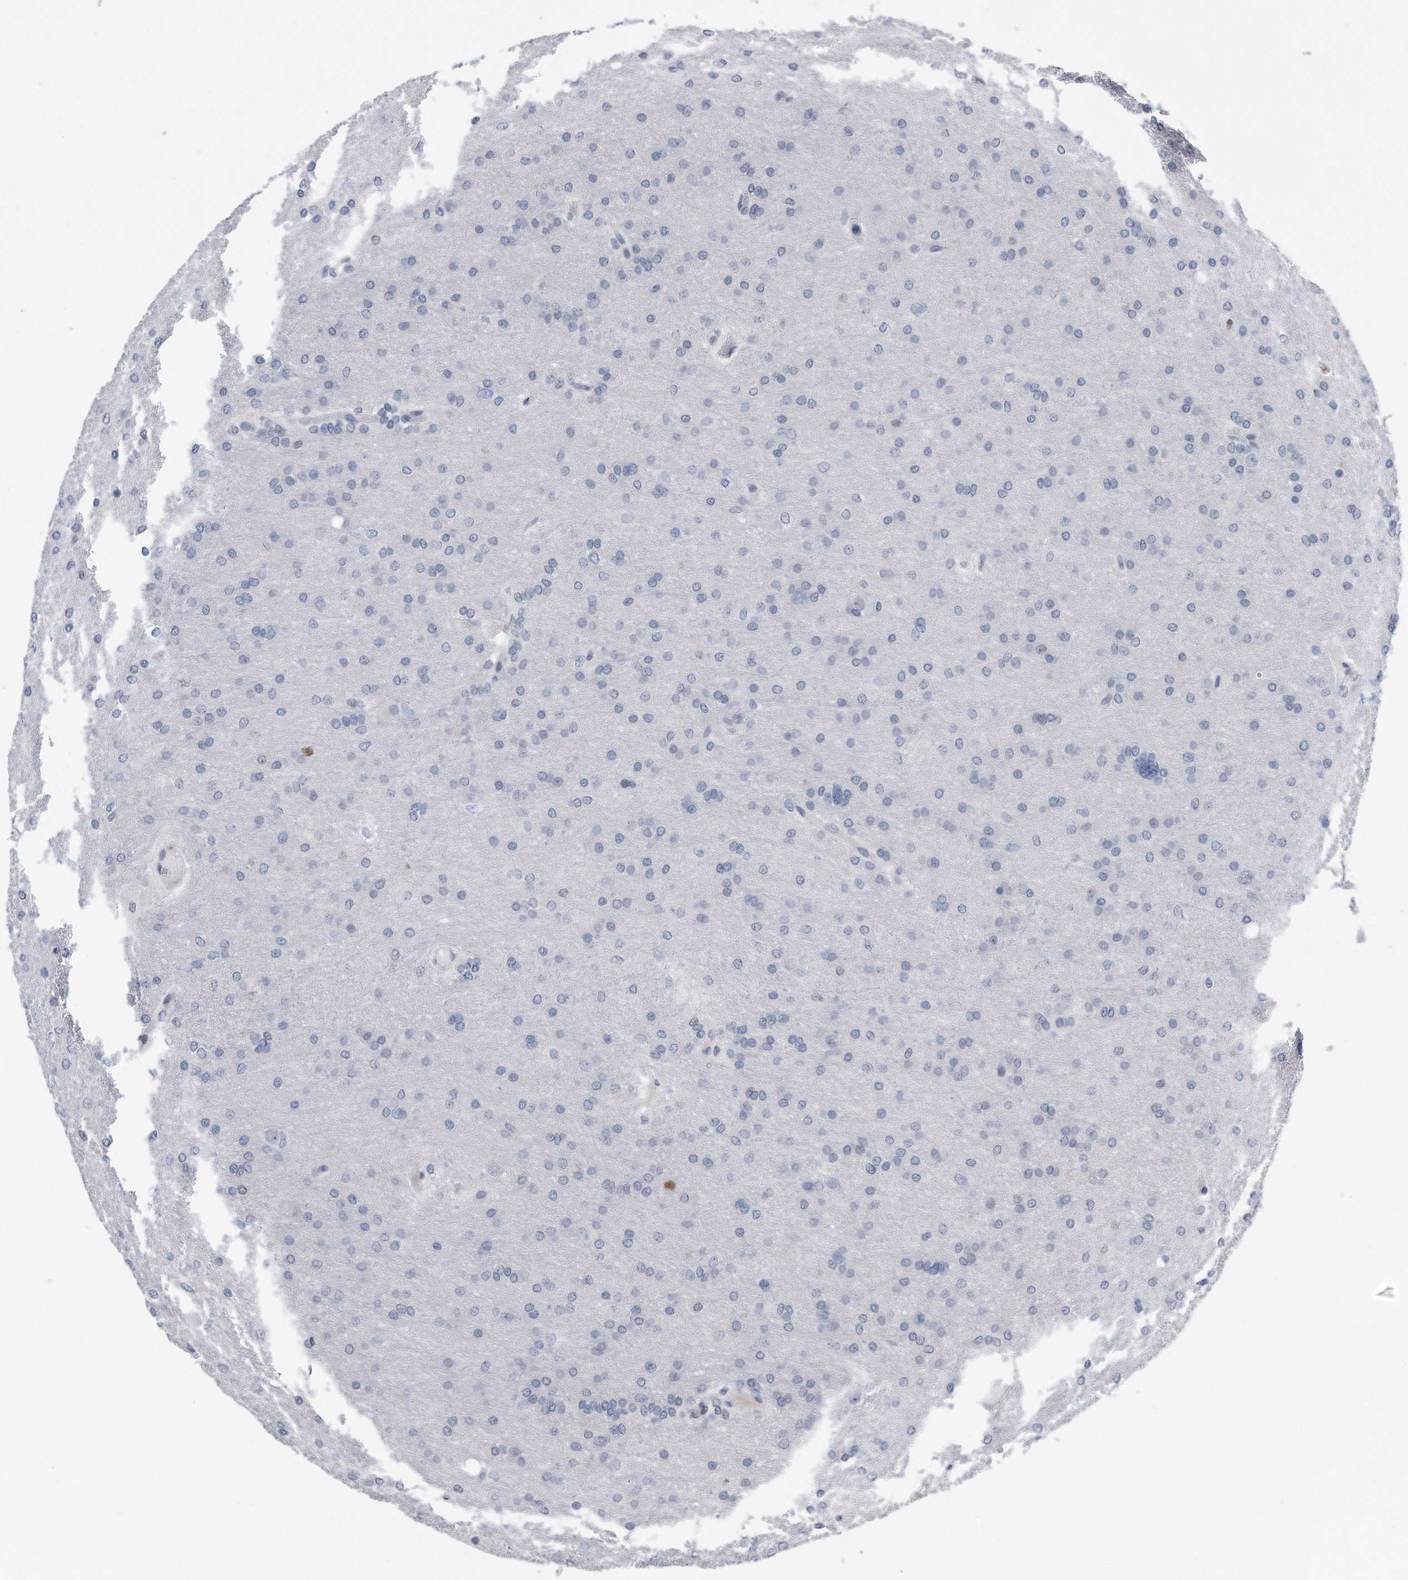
{"staining": {"intensity": "negative", "quantity": "none", "location": "none"}, "tissue": "glioma", "cell_type": "Tumor cells", "image_type": "cancer", "snomed": [{"axis": "morphology", "description": "Glioma, malignant, High grade"}, {"axis": "topography", "description": "Cerebral cortex"}], "caption": "A high-resolution micrograph shows IHC staining of malignant glioma (high-grade), which reveals no significant staining in tumor cells. (Brightfield microscopy of DAB (3,3'-diaminobenzidine) immunohistochemistry at high magnification).", "gene": "PCNA", "patient": {"sex": "female", "age": 36}}